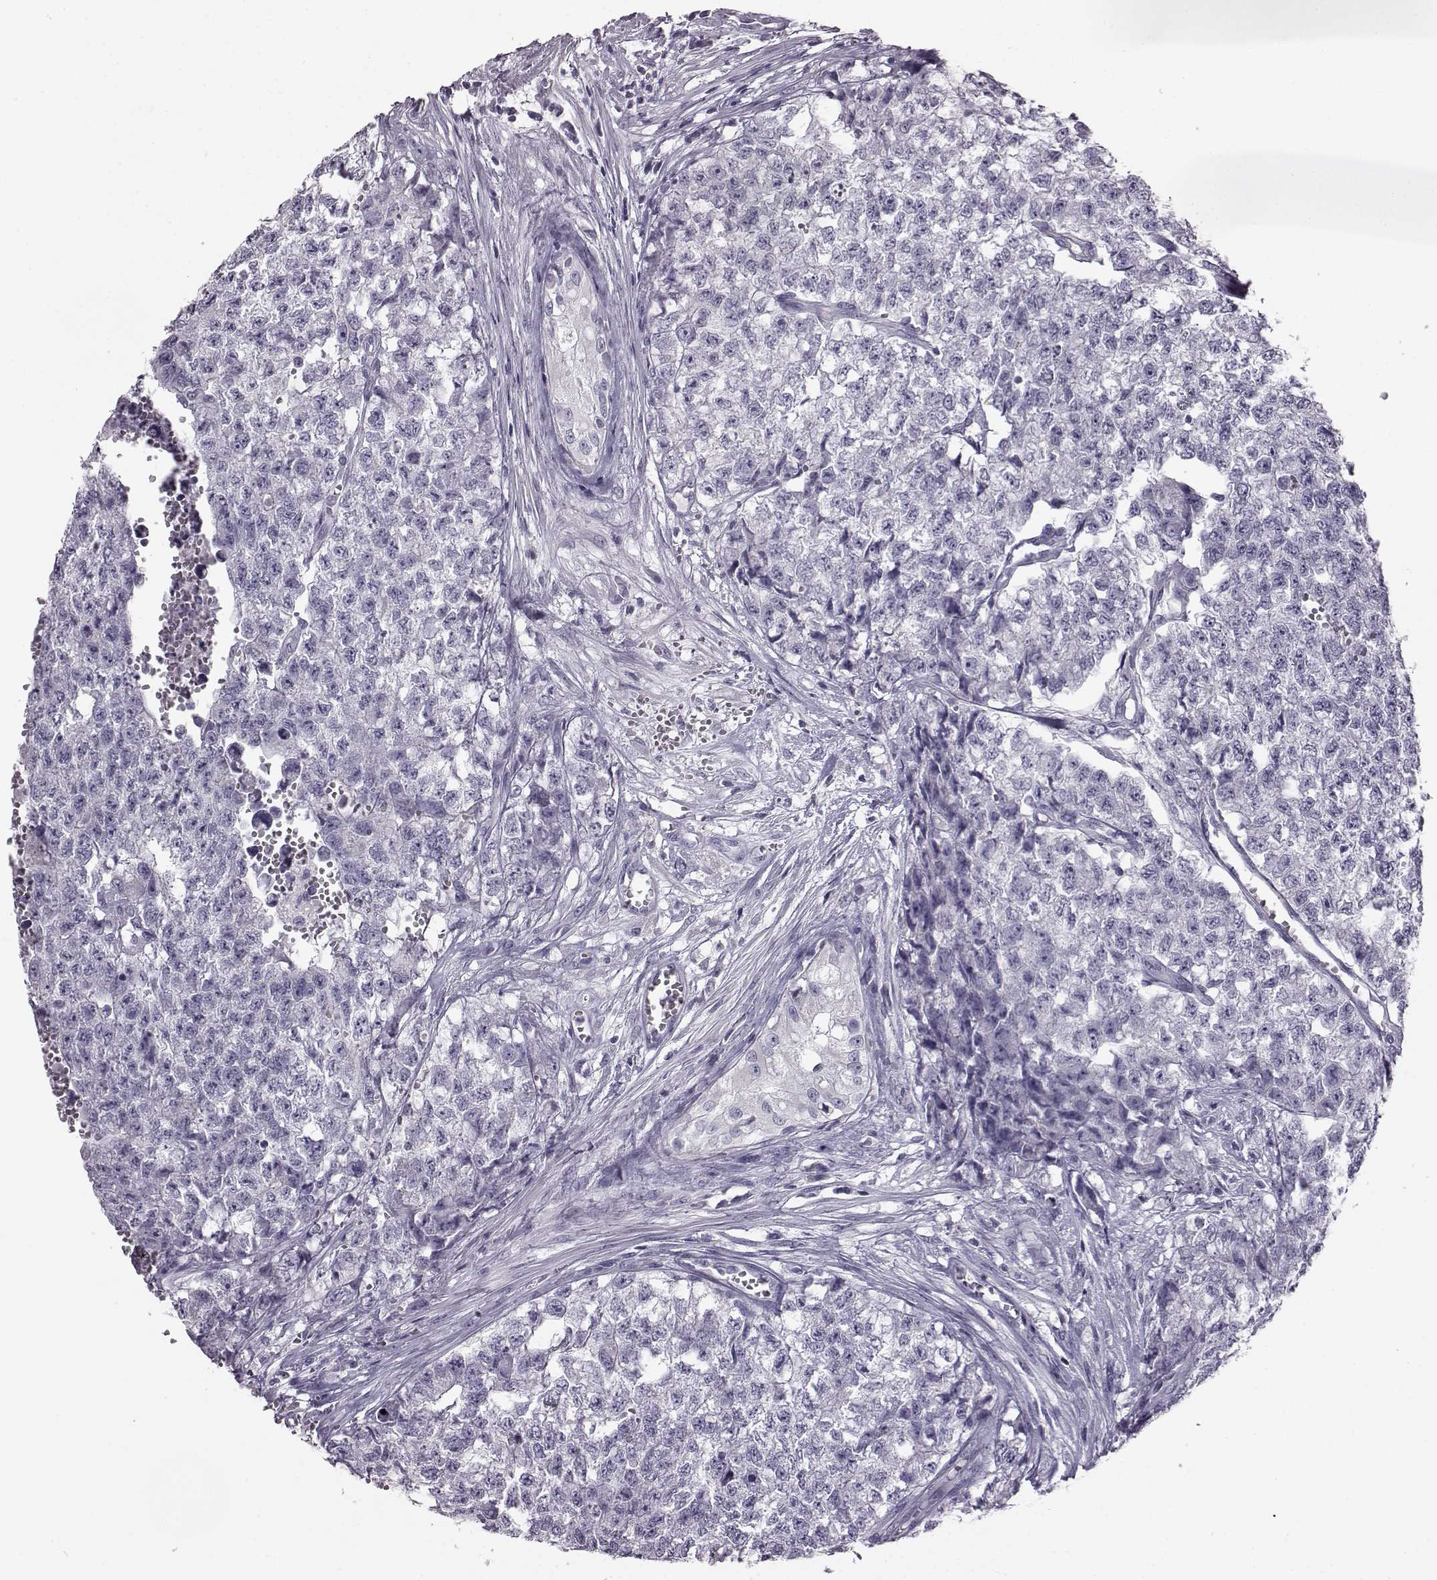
{"staining": {"intensity": "negative", "quantity": "none", "location": "none"}, "tissue": "testis cancer", "cell_type": "Tumor cells", "image_type": "cancer", "snomed": [{"axis": "morphology", "description": "Seminoma, NOS"}, {"axis": "morphology", "description": "Carcinoma, Embryonal, NOS"}, {"axis": "topography", "description": "Testis"}], "caption": "Testis cancer (seminoma) stained for a protein using IHC shows no expression tumor cells.", "gene": "ODAD4", "patient": {"sex": "male", "age": 22}}